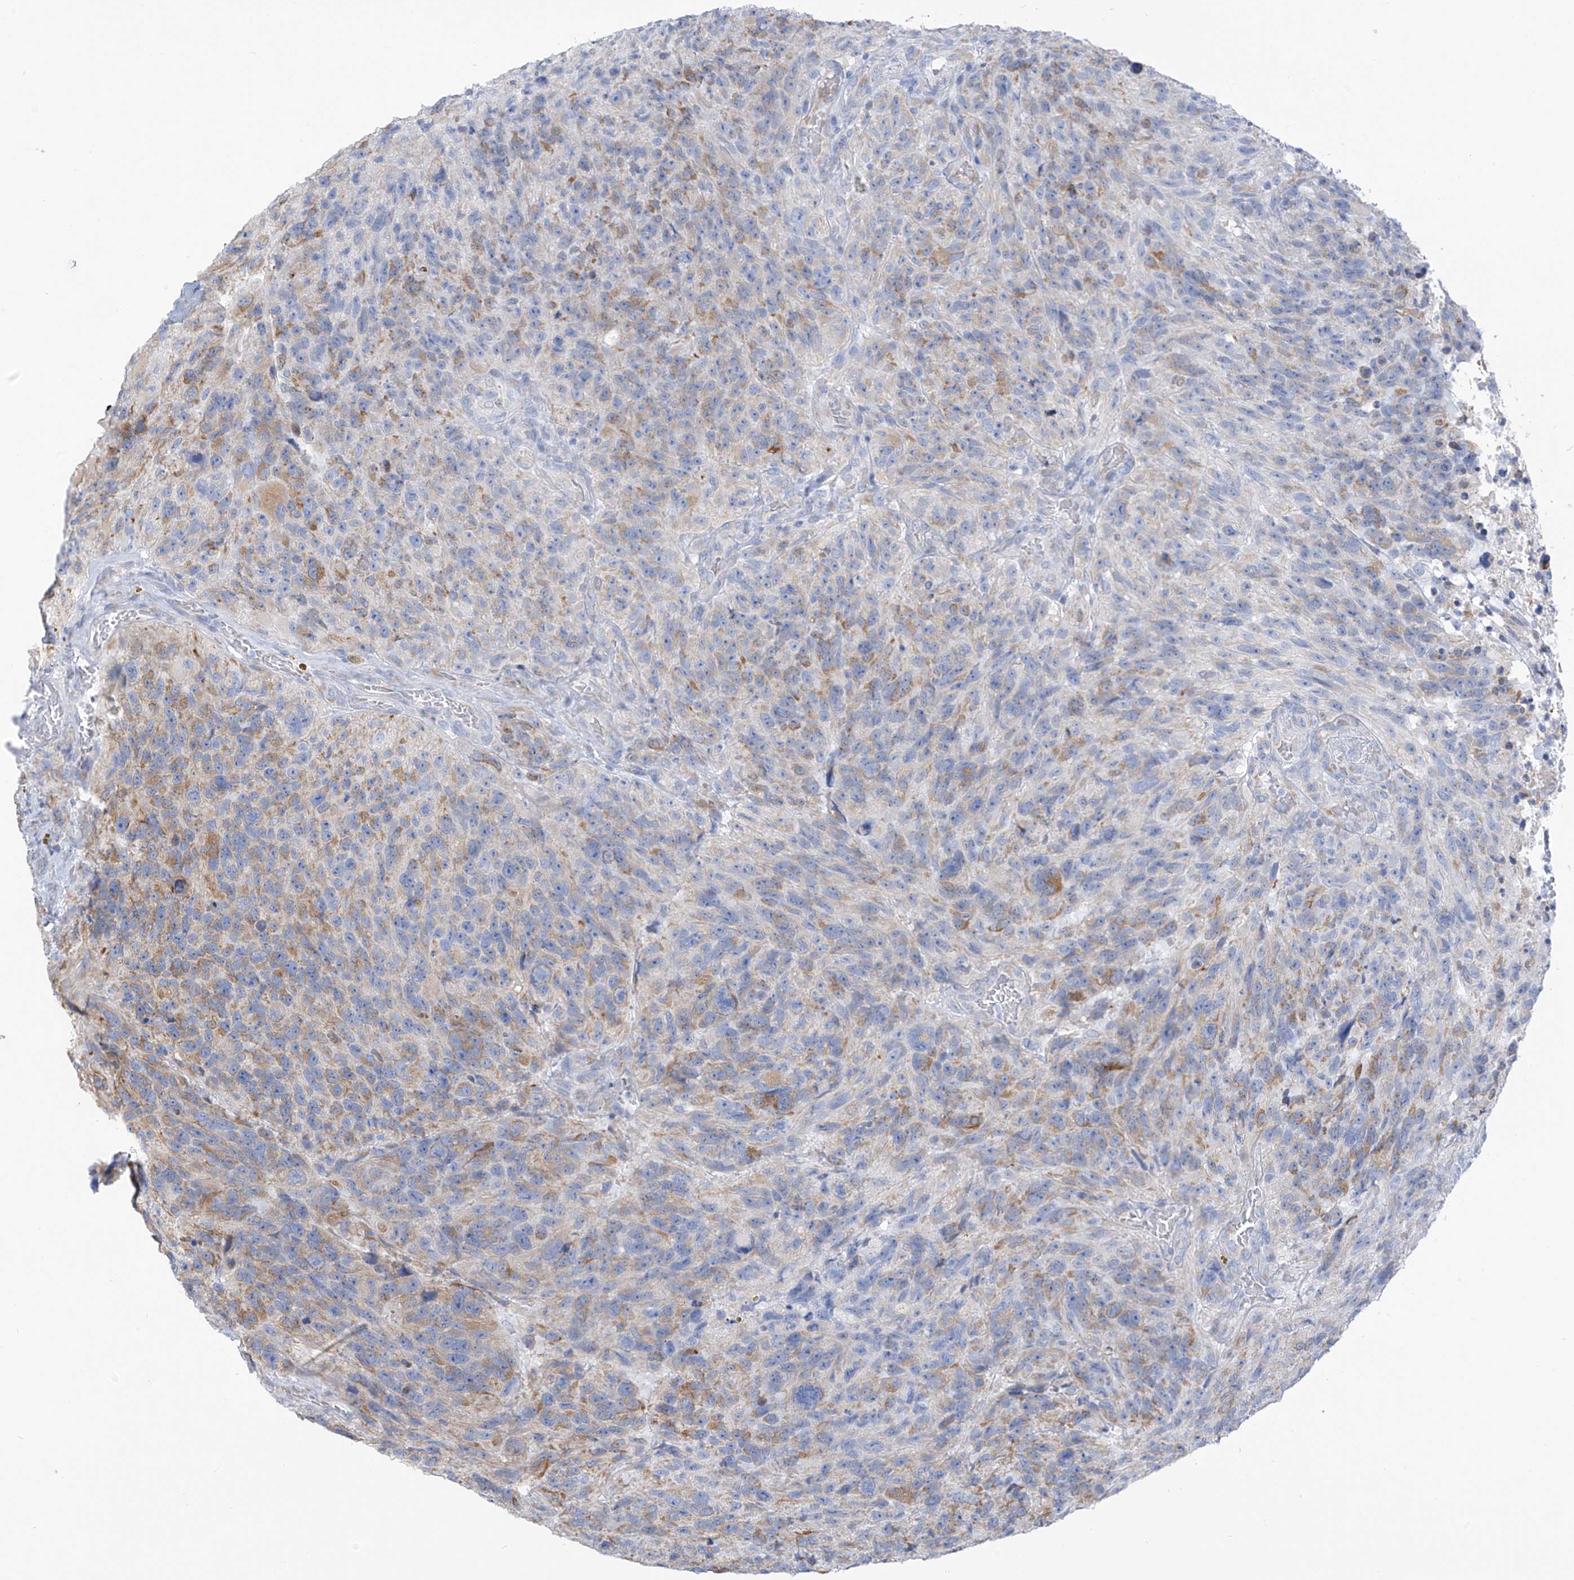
{"staining": {"intensity": "moderate", "quantity": "<25%", "location": "cytoplasmic/membranous"}, "tissue": "glioma", "cell_type": "Tumor cells", "image_type": "cancer", "snomed": [{"axis": "morphology", "description": "Glioma, malignant, High grade"}, {"axis": "topography", "description": "Brain"}], "caption": "A low amount of moderate cytoplasmic/membranous expression is appreciated in approximately <25% of tumor cells in malignant glioma (high-grade) tissue.", "gene": "RCN2", "patient": {"sex": "male", "age": 69}}